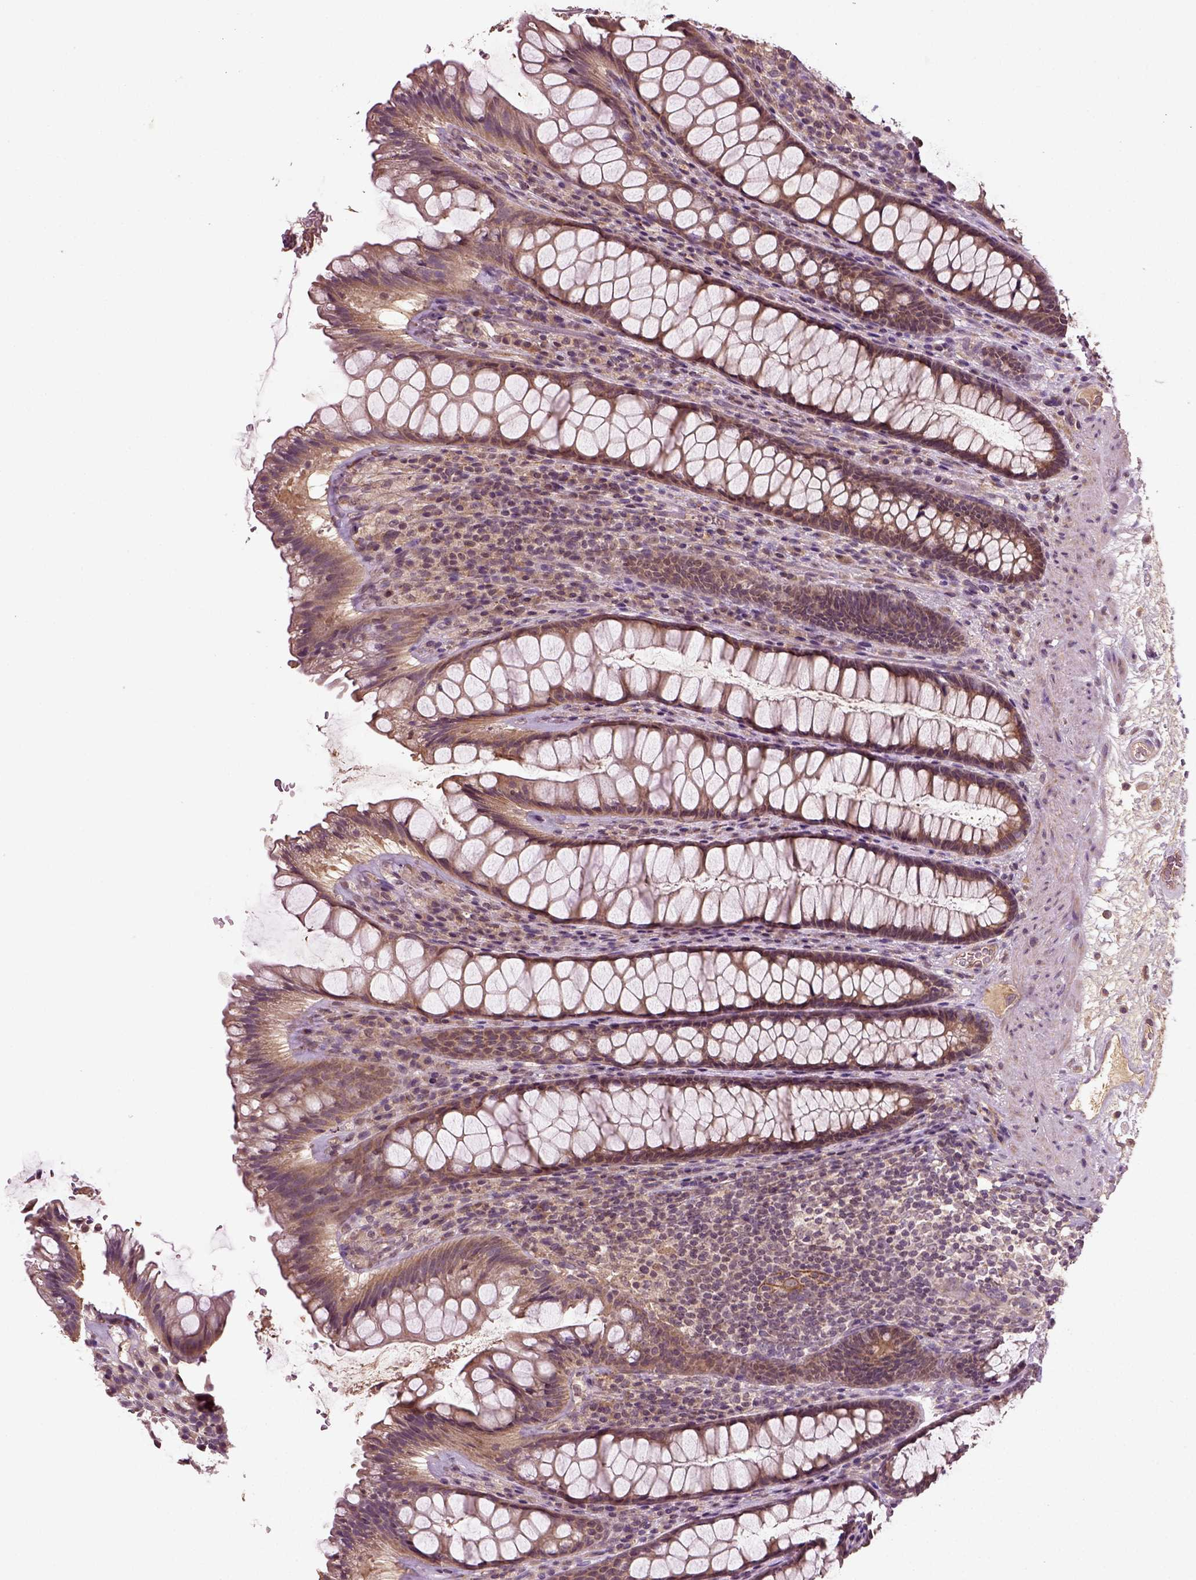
{"staining": {"intensity": "moderate", "quantity": ">75%", "location": "cytoplasmic/membranous"}, "tissue": "rectum", "cell_type": "Glandular cells", "image_type": "normal", "snomed": [{"axis": "morphology", "description": "Normal tissue, NOS"}, {"axis": "topography", "description": "Rectum"}], "caption": "Glandular cells reveal medium levels of moderate cytoplasmic/membranous staining in approximately >75% of cells in normal human rectum. (DAB = brown stain, brightfield microscopy at high magnification).", "gene": "ERV3", "patient": {"sex": "male", "age": 72}}